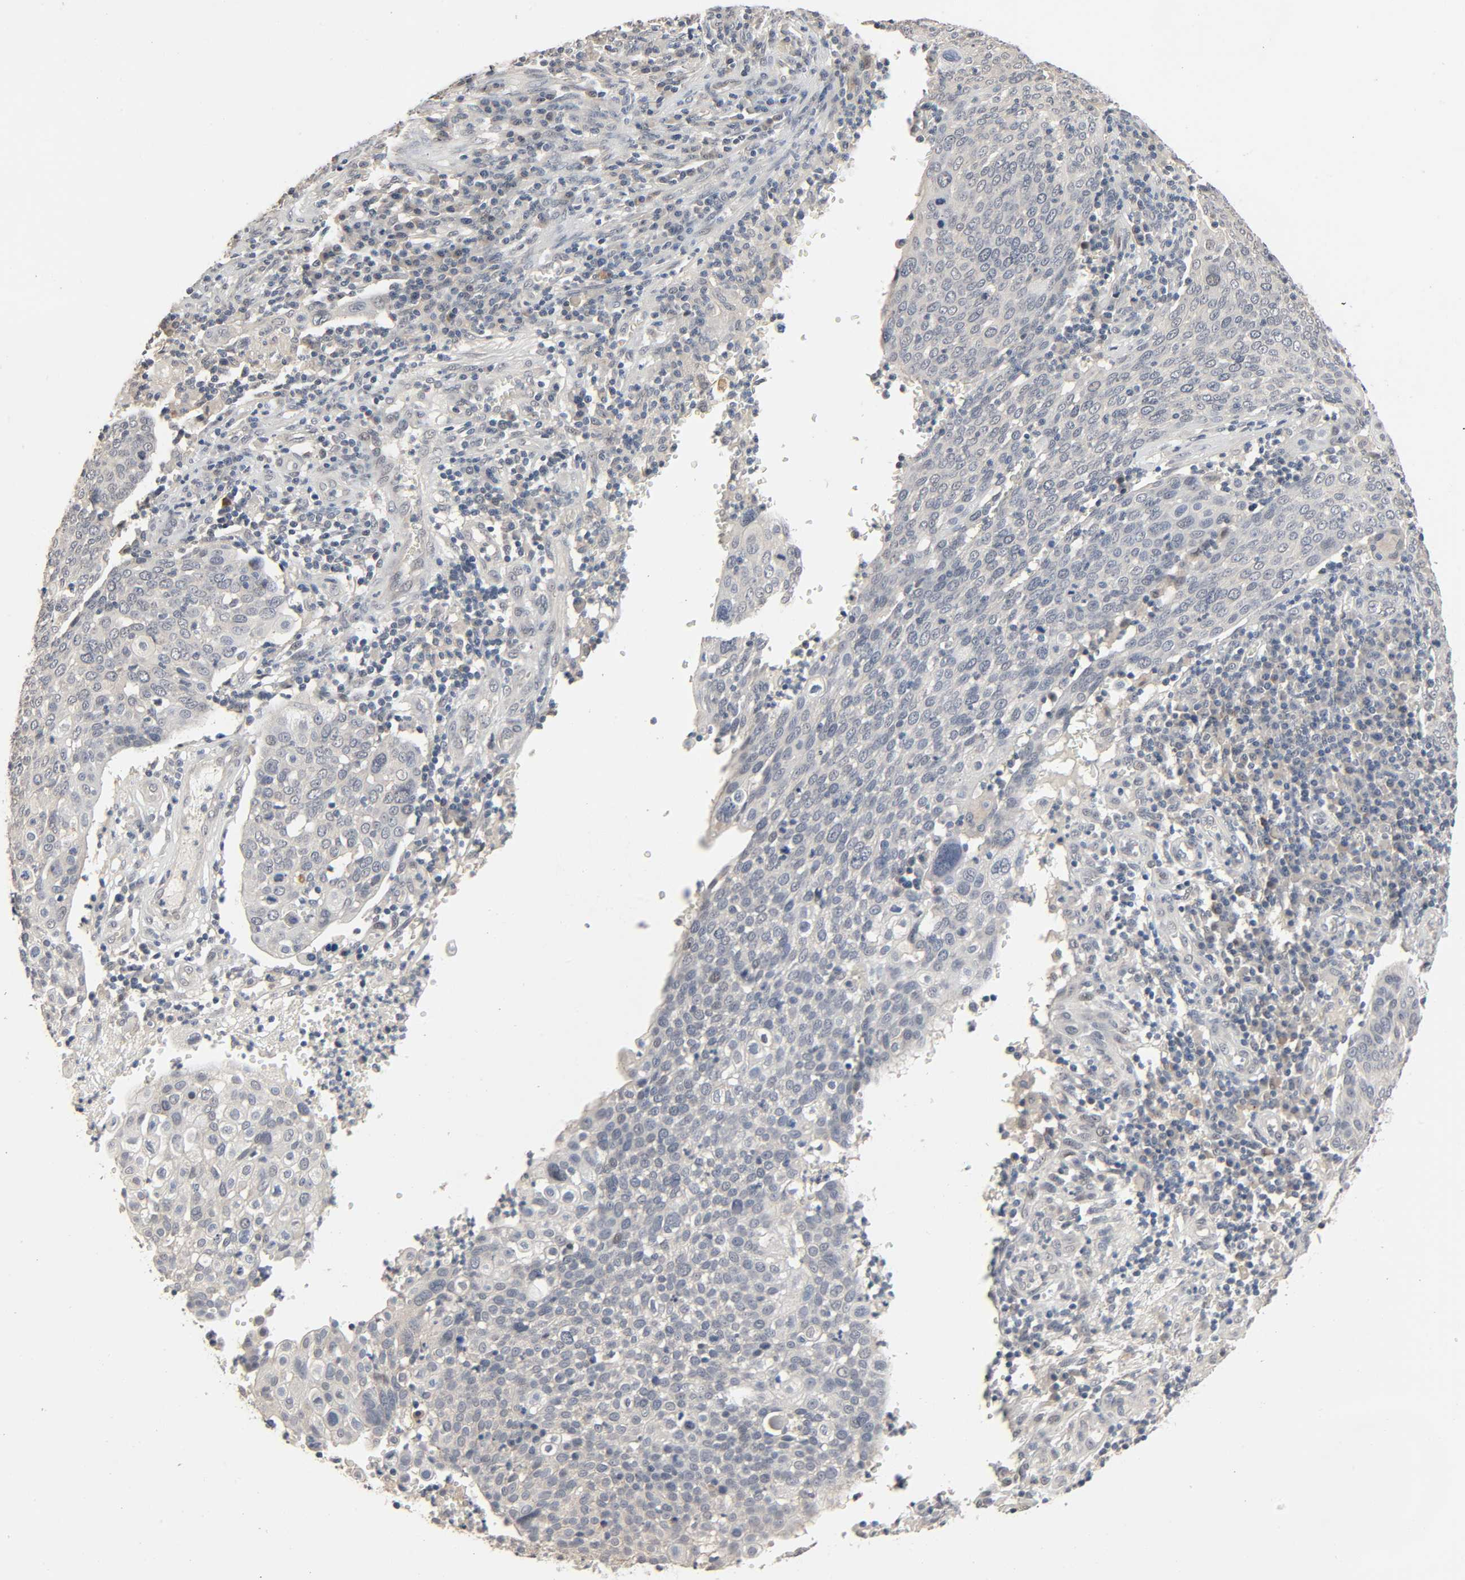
{"staining": {"intensity": "negative", "quantity": "none", "location": "none"}, "tissue": "cervical cancer", "cell_type": "Tumor cells", "image_type": "cancer", "snomed": [{"axis": "morphology", "description": "Squamous cell carcinoma, NOS"}, {"axis": "topography", "description": "Cervix"}], "caption": "Tumor cells are negative for brown protein staining in cervical squamous cell carcinoma. The staining was performed using DAB to visualize the protein expression in brown, while the nuclei were stained in blue with hematoxylin (Magnification: 20x).", "gene": "MAGEA8", "patient": {"sex": "female", "age": 40}}